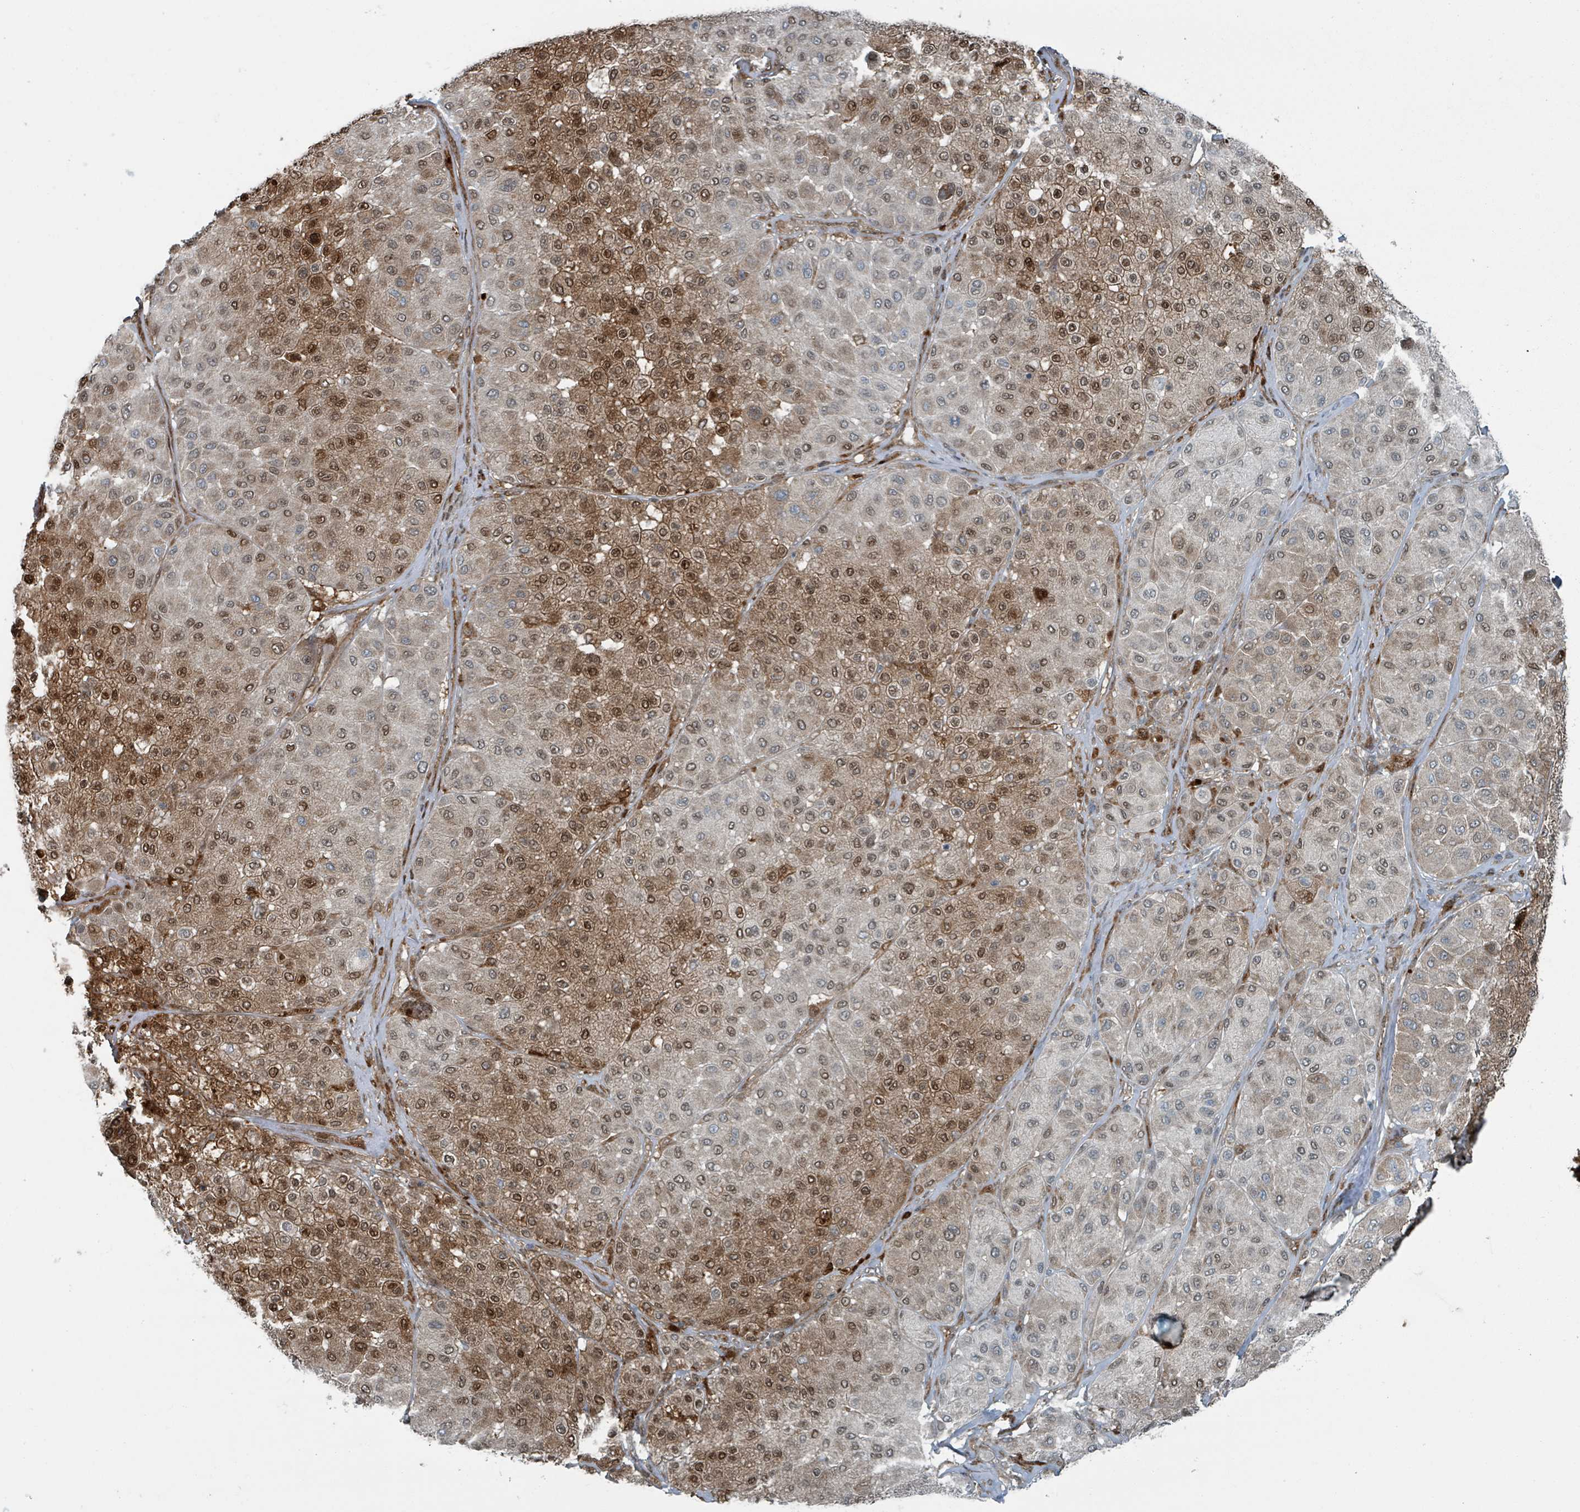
{"staining": {"intensity": "moderate", "quantity": "25%-75%", "location": "cytoplasmic/membranous,nuclear"}, "tissue": "melanoma", "cell_type": "Tumor cells", "image_type": "cancer", "snomed": [{"axis": "morphology", "description": "Malignant melanoma, Metastatic site"}, {"axis": "topography", "description": "Smooth muscle"}], "caption": "This histopathology image shows immunohistochemistry (IHC) staining of melanoma, with medium moderate cytoplasmic/membranous and nuclear expression in approximately 25%-75% of tumor cells.", "gene": "RHPN2", "patient": {"sex": "male", "age": 41}}